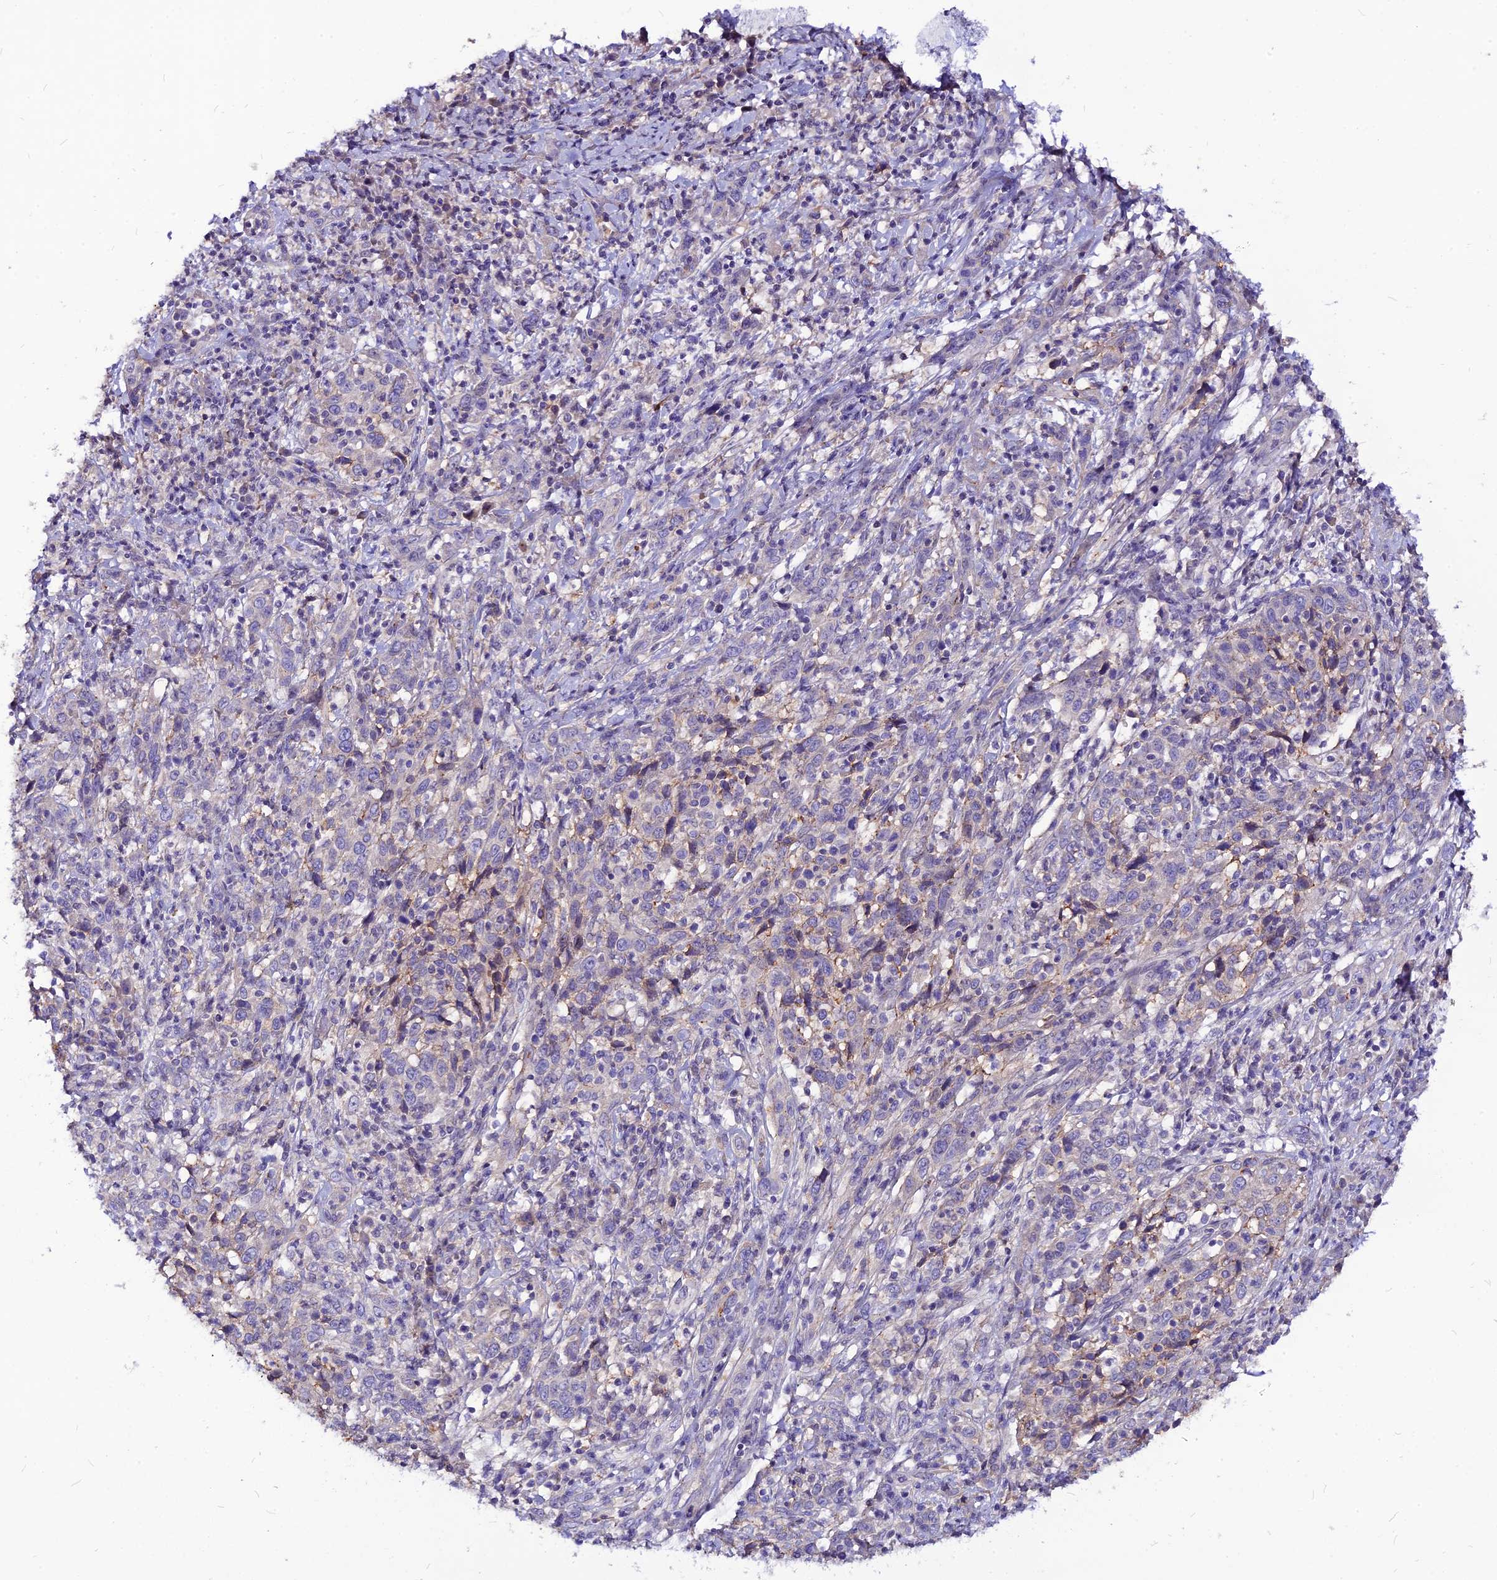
{"staining": {"intensity": "negative", "quantity": "none", "location": "none"}, "tissue": "cervical cancer", "cell_type": "Tumor cells", "image_type": "cancer", "snomed": [{"axis": "morphology", "description": "Squamous cell carcinoma, NOS"}, {"axis": "topography", "description": "Cervix"}], "caption": "A high-resolution photomicrograph shows immunohistochemistry staining of squamous cell carcinoma (cervical), which demonstrates no significant staining in tumor cells. (DAB (3,3'-diaminobenzidine) immunohistochemistry (IHC) visualized using brightfield microscopy, high magnification).", "gene": "CZIB", "patient": {"sex": "female", "age": 46}}